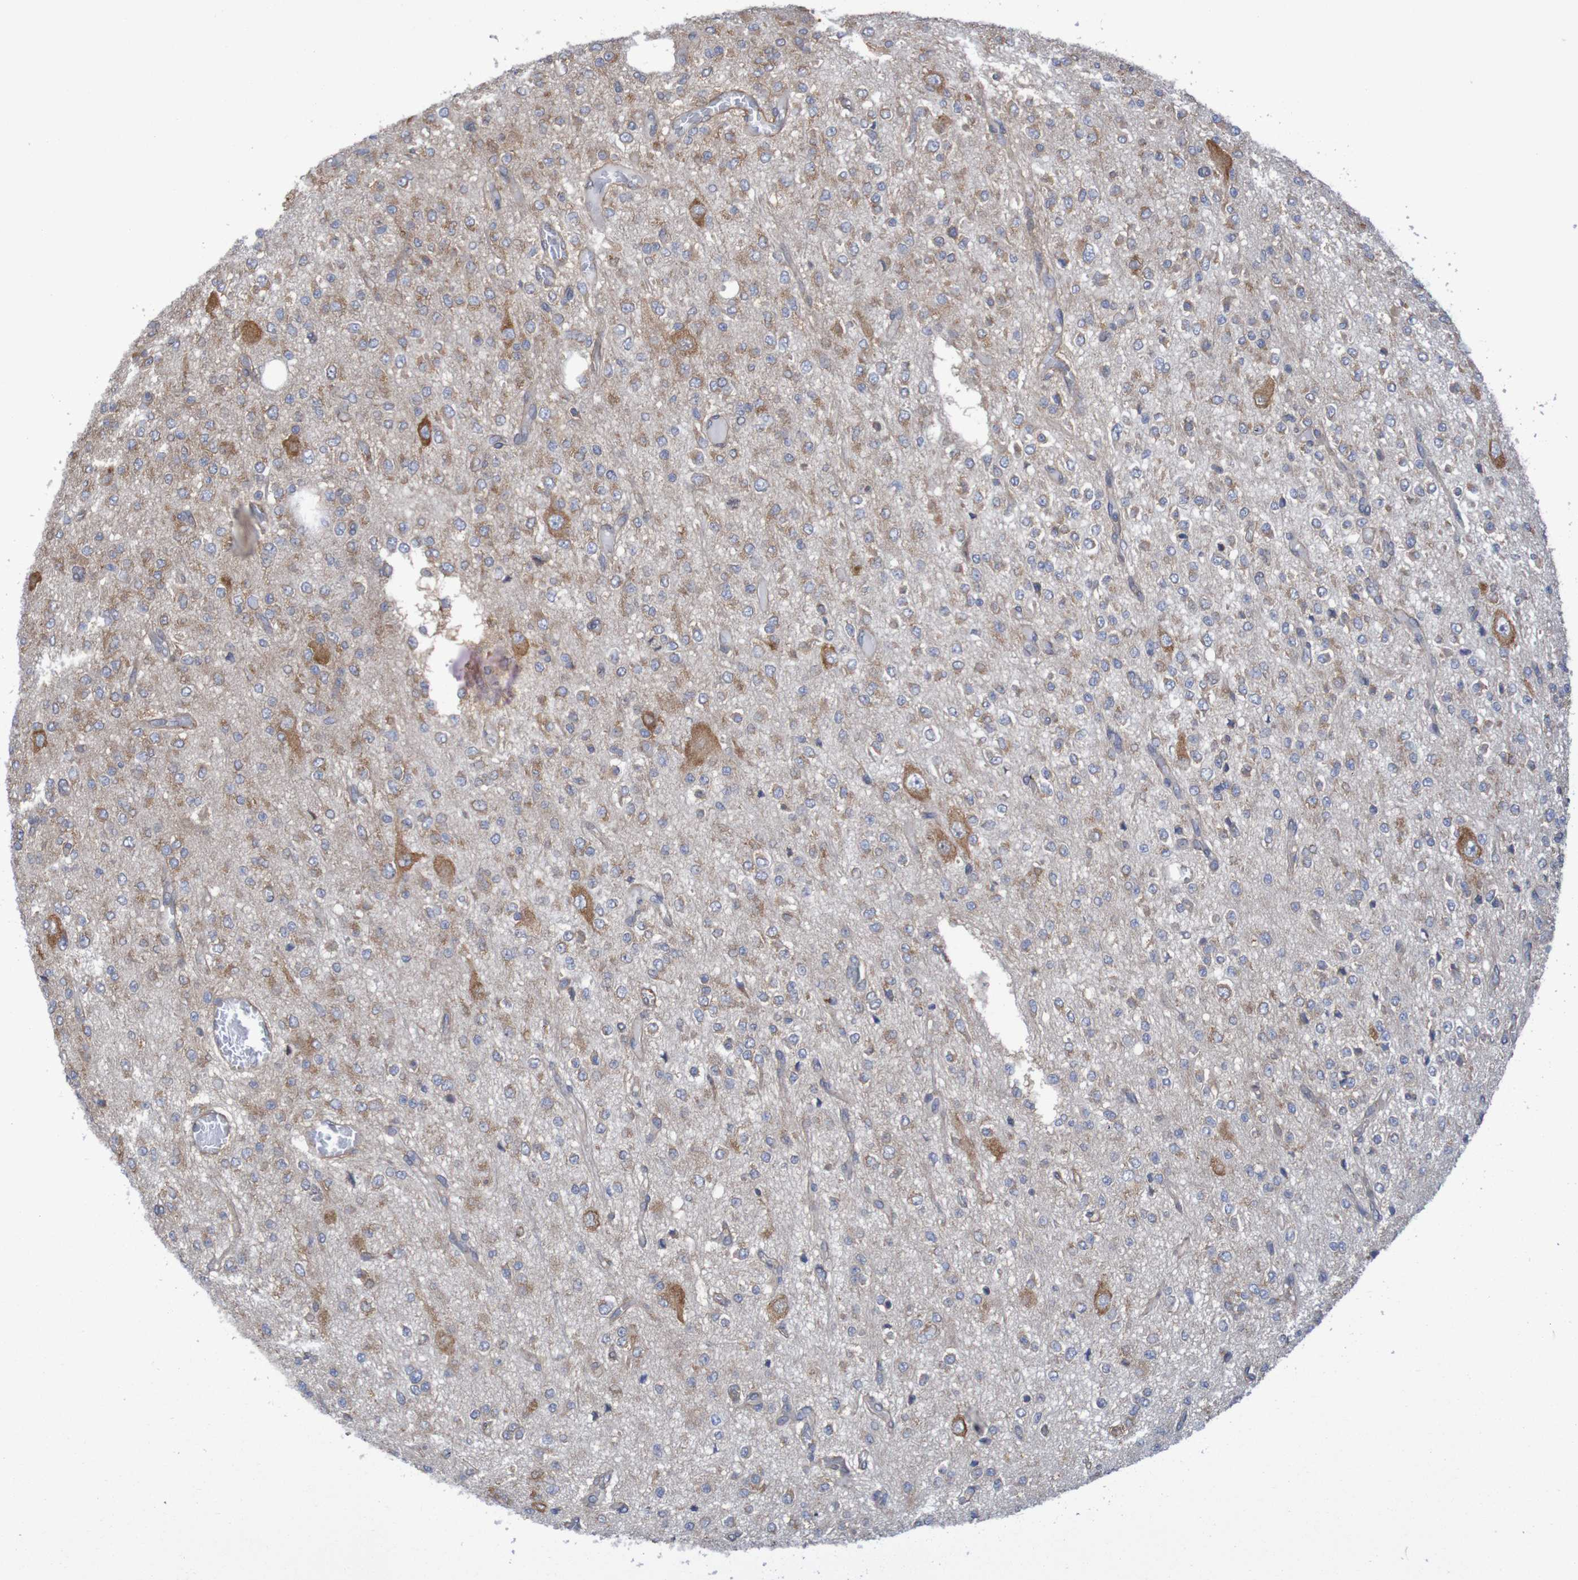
{"staining": {"intensity": "moderate", "quantity": "25%-75%", "location": "cytoplasmic/membranous"}, "tissue": "glioma", "cell_type": "Tumor cells", "image_type": "cancer", "snomed": [{"axis": "morphology", "description": "Glioma, malignant, Low grade"}, {"axis": "topography", "description": "Brain"}], "caption": "Tumor cells show medium levels of moderate cytoplasmic/membranous positivity in approximately 25%-75% of cells in glioma.", "gene": "LRRC47", "patient": {"sex": "male", "age": 38}}